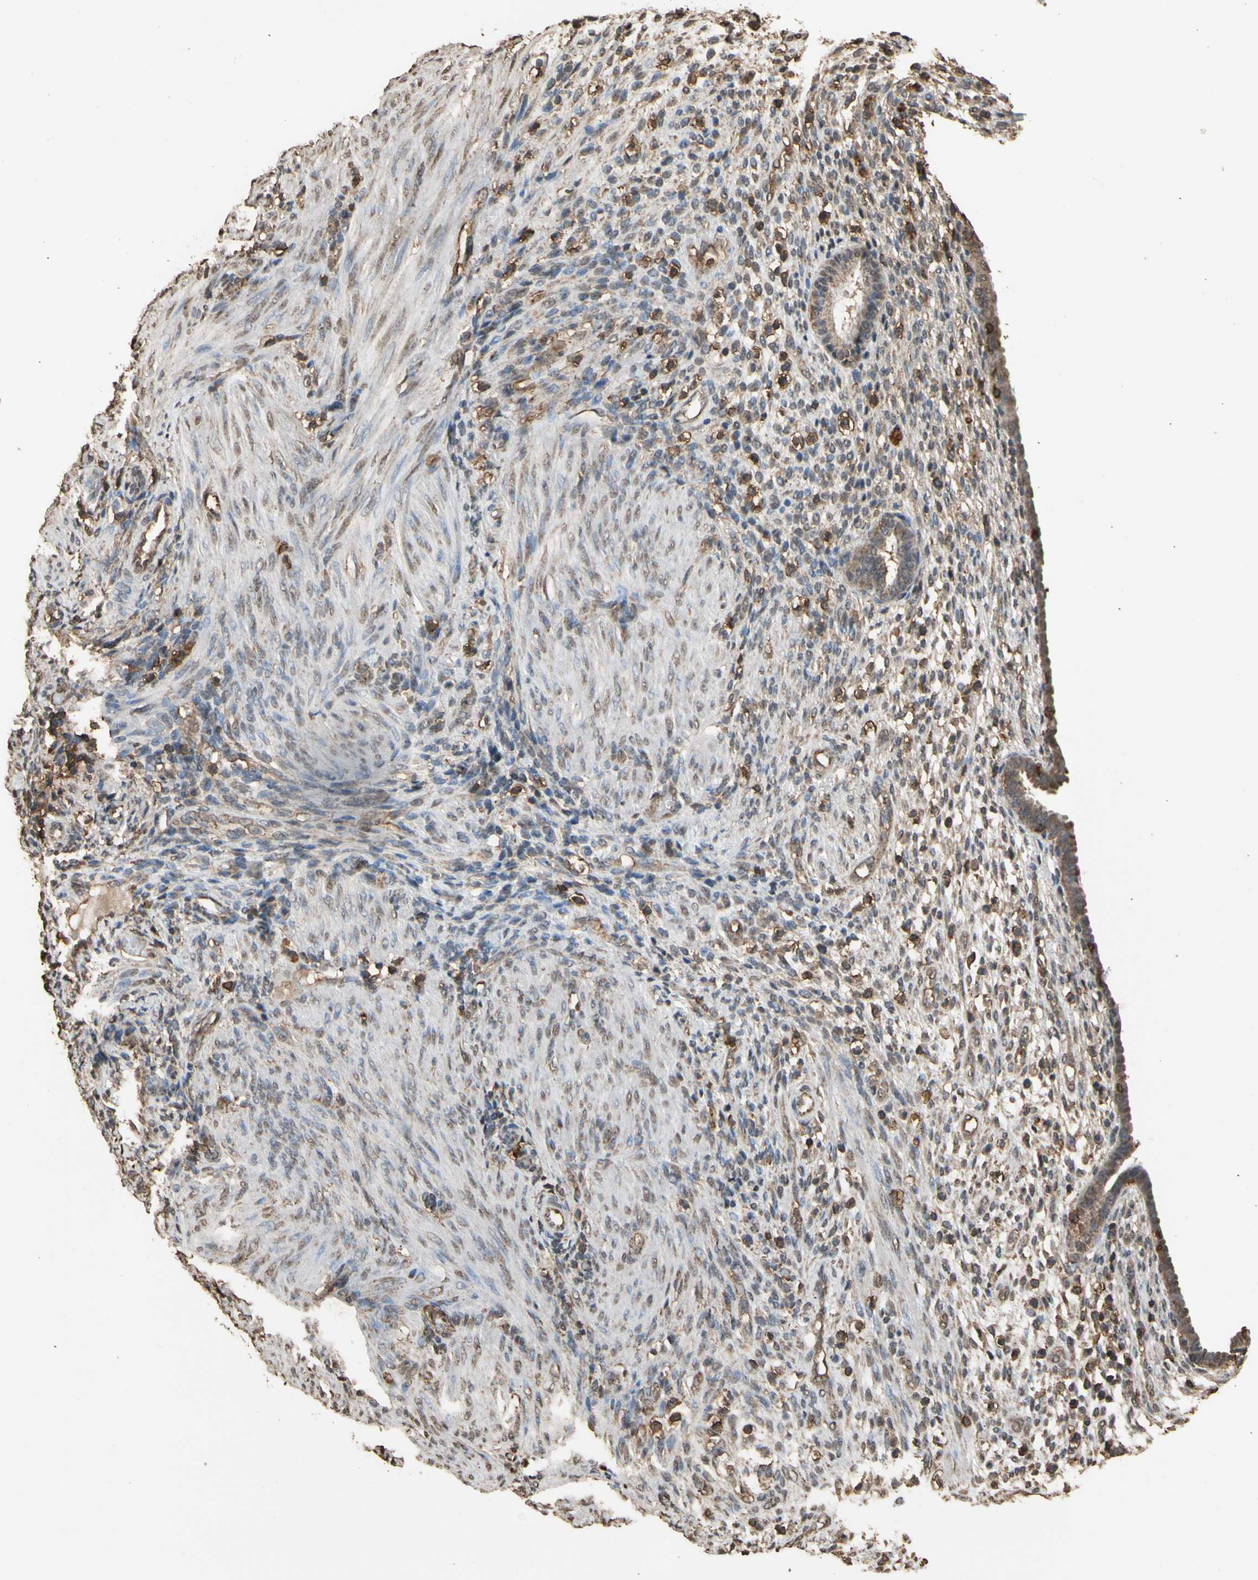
{"staining": {"intensity": "moderate", "quantity": "25%-75%", "location": "cytoplasmic/membranous"}, "tissue": "endometrium", "cell_type": "Cells in endometrial stroma", "image_type": "normal", "snomed": [{"axis": "morphology", "description": "Normal tissue, NOS"}, {"axis": "topography", "description": "Endometrium"}], "caption": "IHC micrograph of benign endometrium: endometrium stained using immunohistochemistry reveals medium levels of moderate protein expression localized specifically in the cytoplasmic/membranous of cells in endometrial stroma, appearing as a cytoplasmic/membranous brown color.", "gene": "TNFSF13B", "patient": {"sex": "female", "age": 72}}